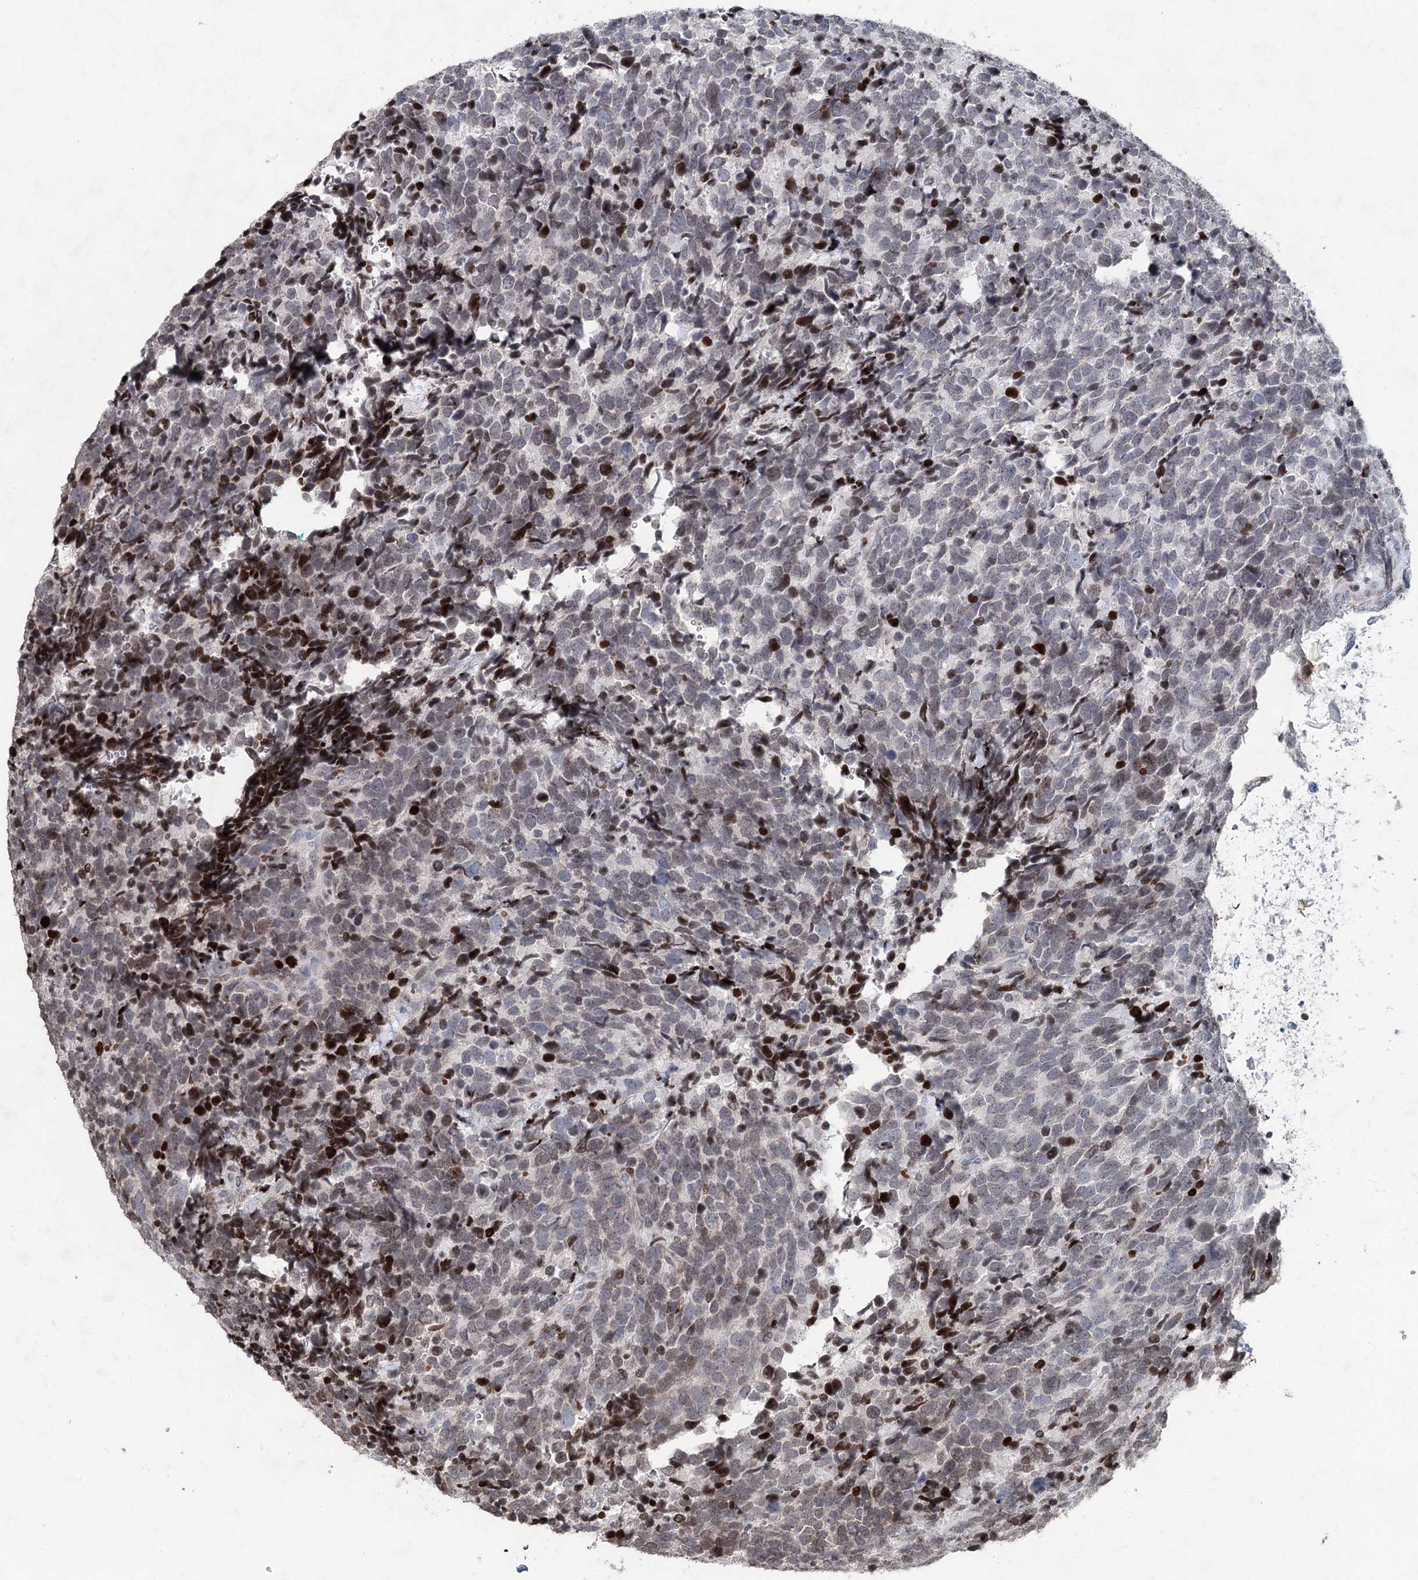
{"staining": {"intensity": "weak", "quantity": "<25%", "location": "nuclear"}, "tissue": "urothelial cancer", "cell_type": "Tumor cells", "image_type": "cancer", "snomed": [{"axis": "morphology", "description": "Urothelial carcinoma, High grade"}, {"axis": "topography", "description": "Urinary bladder"}], "caption": "This is an IHC micrograph of human urothelial cancer. There is no positivity in tumor cells.", "gene": "FRMD4A", "patient": {"sex": "female", "age": 82}}